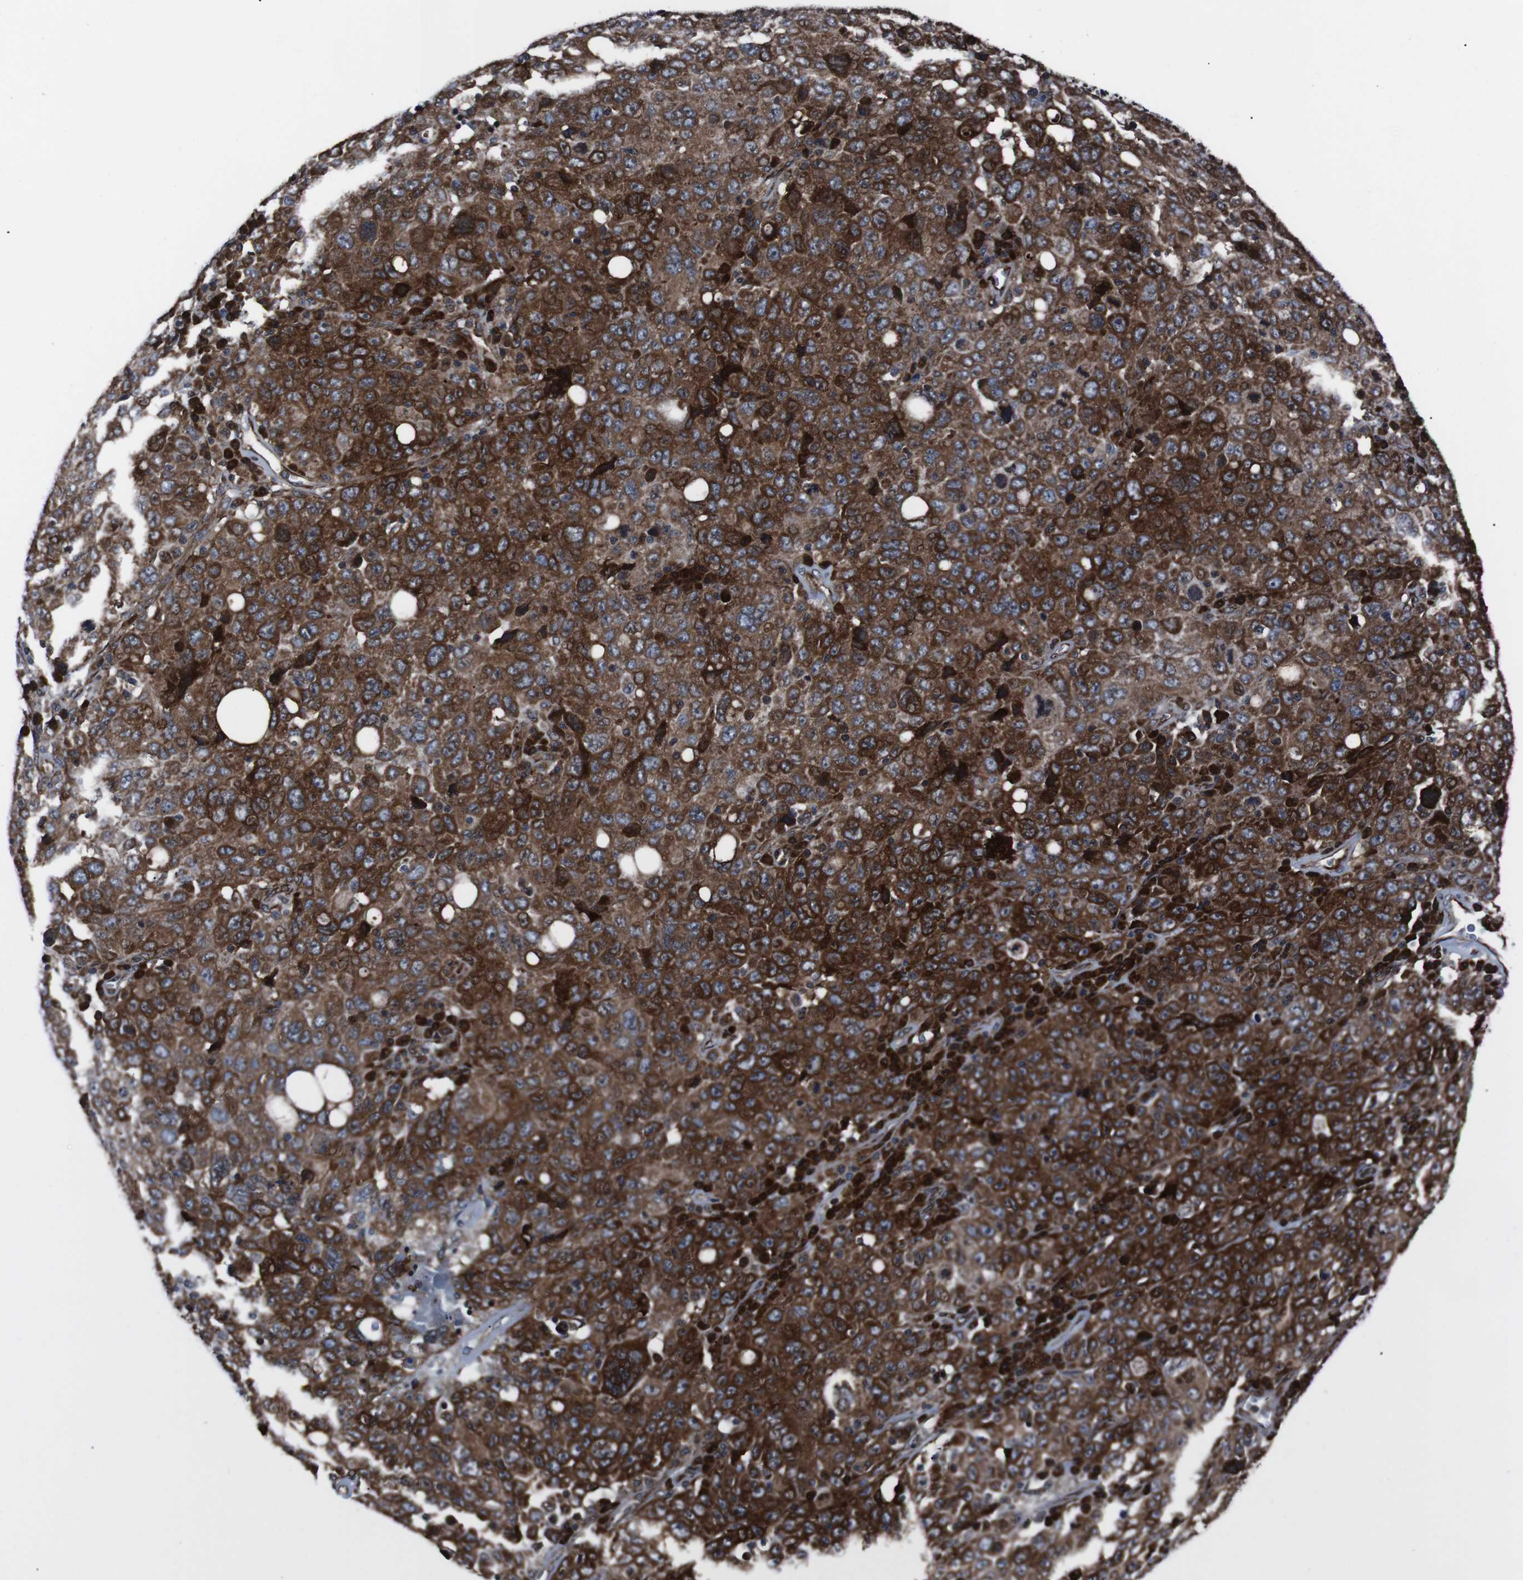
{"staining": {"intensity": "strong", "quantity": ">75%", "location": "cytoplasmic/membranous"}, "tissue": "ovarian cancer", "cell_type": "Tumor cells", "image_type": "cancer", "snomed": [{"axis": "morphology", "description": "Carcinoma, endometroid"}, {"axis": "topography", "description": "Ovary"}], "caption": "About >75% of tumor cells in ovarian endometroid carcinoma exhibit strong cytoplasmic/membranous protein expression as visualized by brown immunohistochemical staining.", "gene": "EIF4A2", "patient": {"sex": "female", "age": 62}}